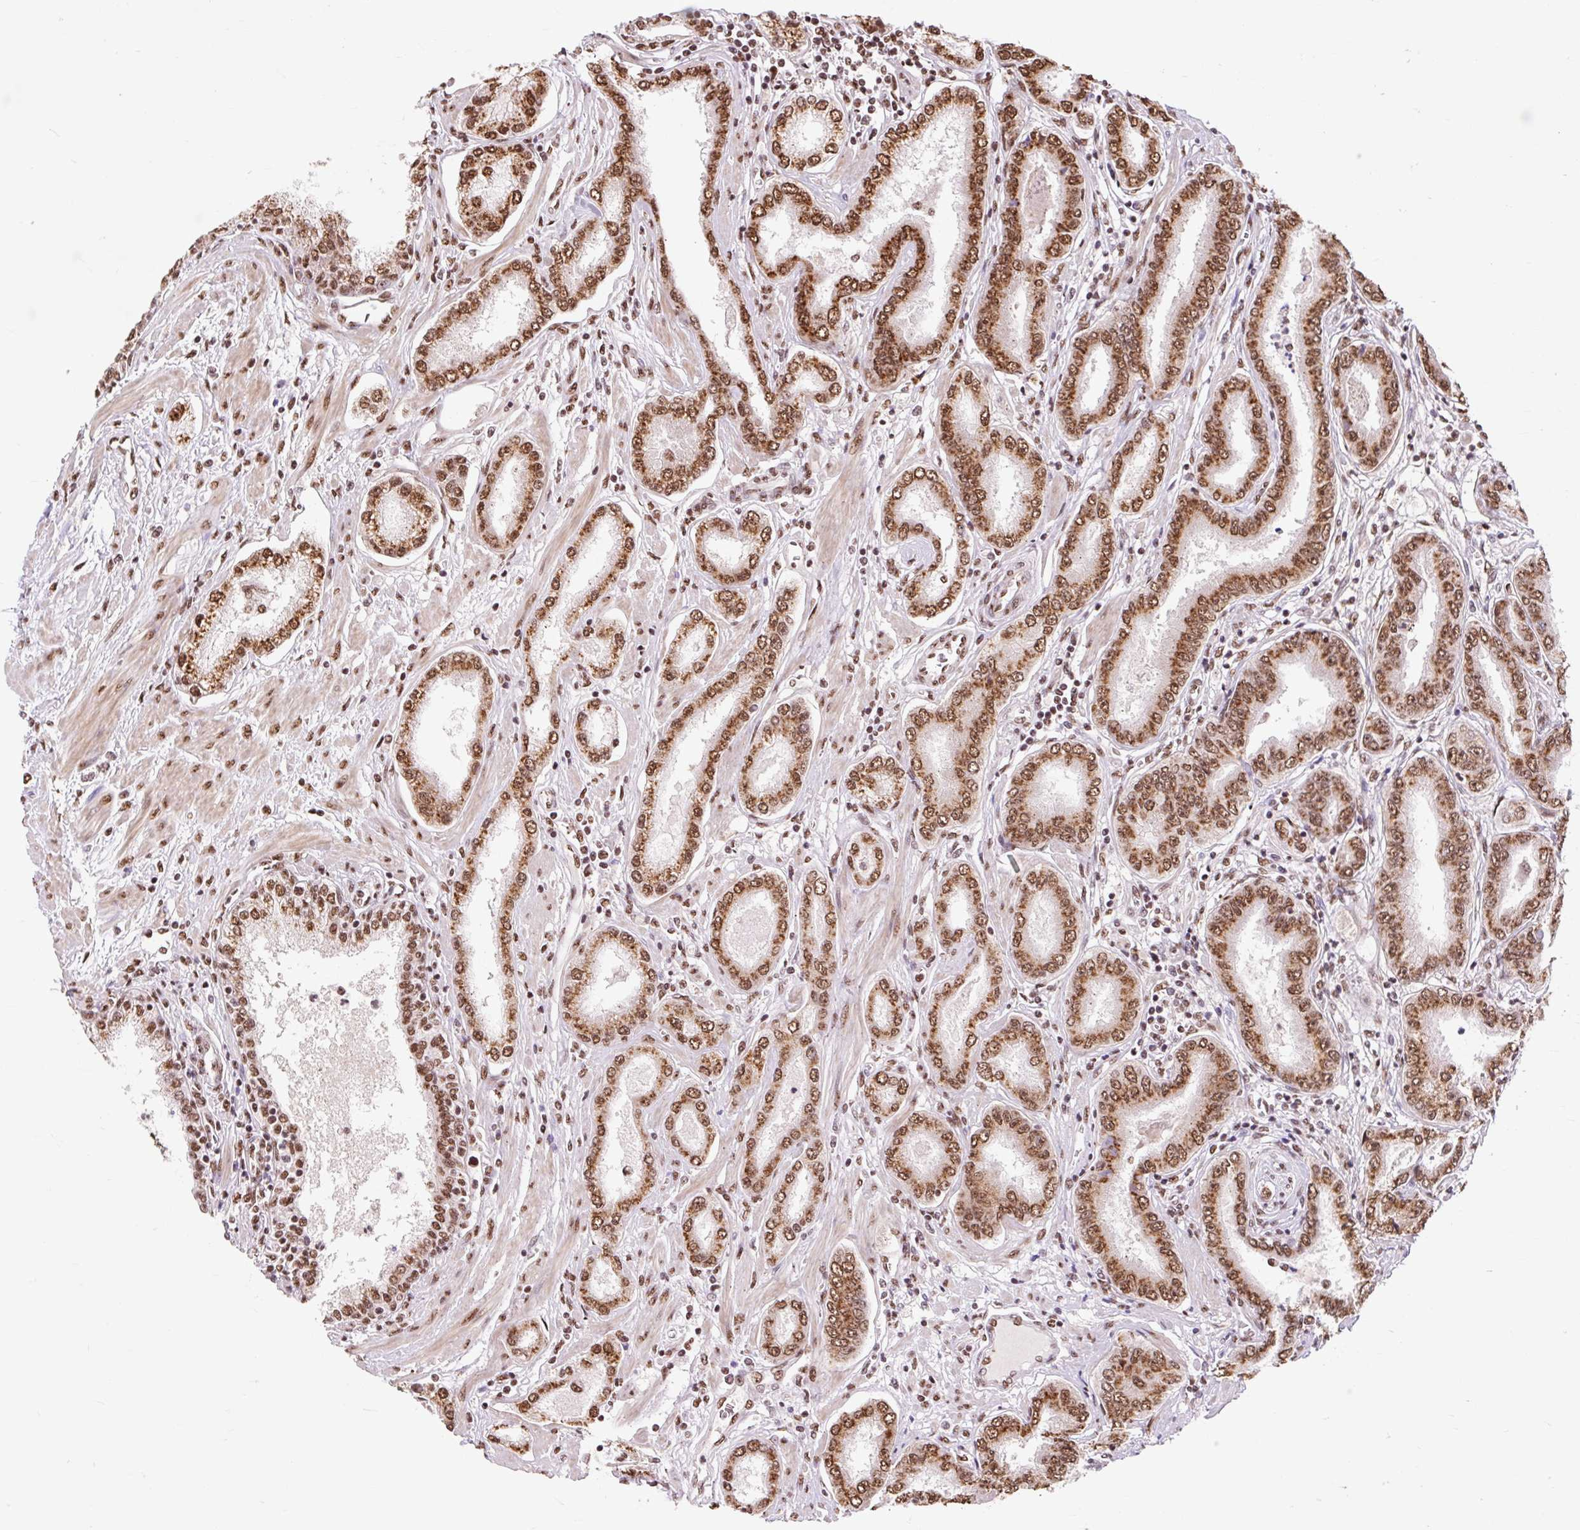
{"staining": {"intensity": "strong", "quantity": ">75%", "location": "nuclear"}, "tissue": "prostate cancer", "cell_type": "Tumor cells", "image_type": "cancer", "snomed": [{"axis": "morphology", "description": "Adenocarcinoma, High grade"}, {"axis": "topography", "description": "Prostate"}], "caption": "Approximately >75% of tumor cells in prostate adenocarcinoma (high-grade) exhibit strong nuclear protein positivity as visualized by brown immunohistochemical staining.", "gene": "BICRA", "patient": {"sex": "male", "age": 72}}